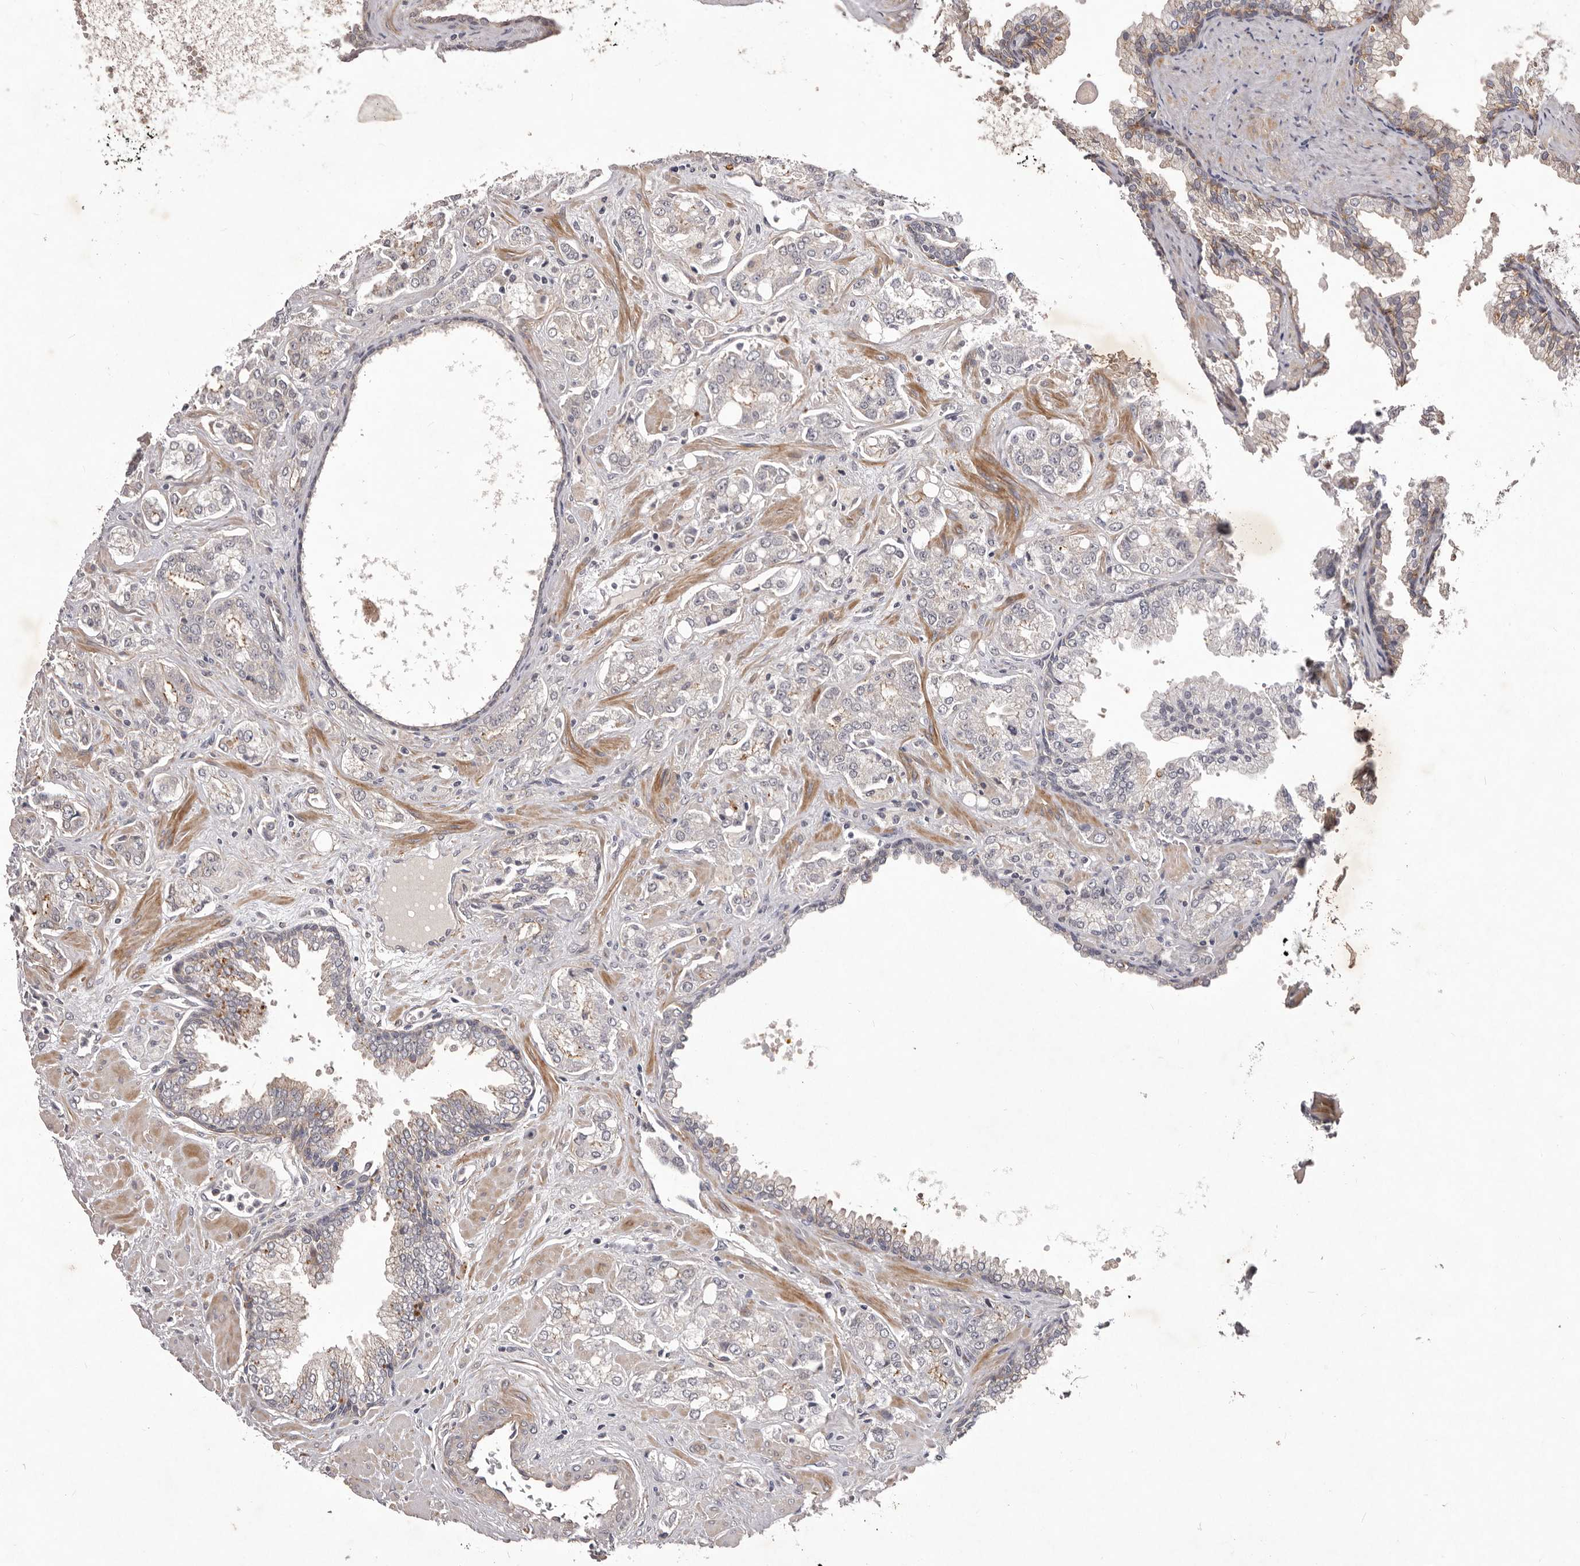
{"staining": {"intensity": "negative", "quantity": "none", "location": "none"}, "tissue": "prostate cancer", "cell_type": "Tumor cells", "image_type": "cancer", "snomed": [{"axis": "morphology", "description": "Adenocarcinoma, High grade"}, {"axis": "topography", "description": "Prostate"}], "caption": "Histopathology image shows no significant protein staining in tumor cells of prostate cancer (high-grade adenocarcinoma).", "gene": "HBS1L", "patient": {"sex": "male", "age": 67}}